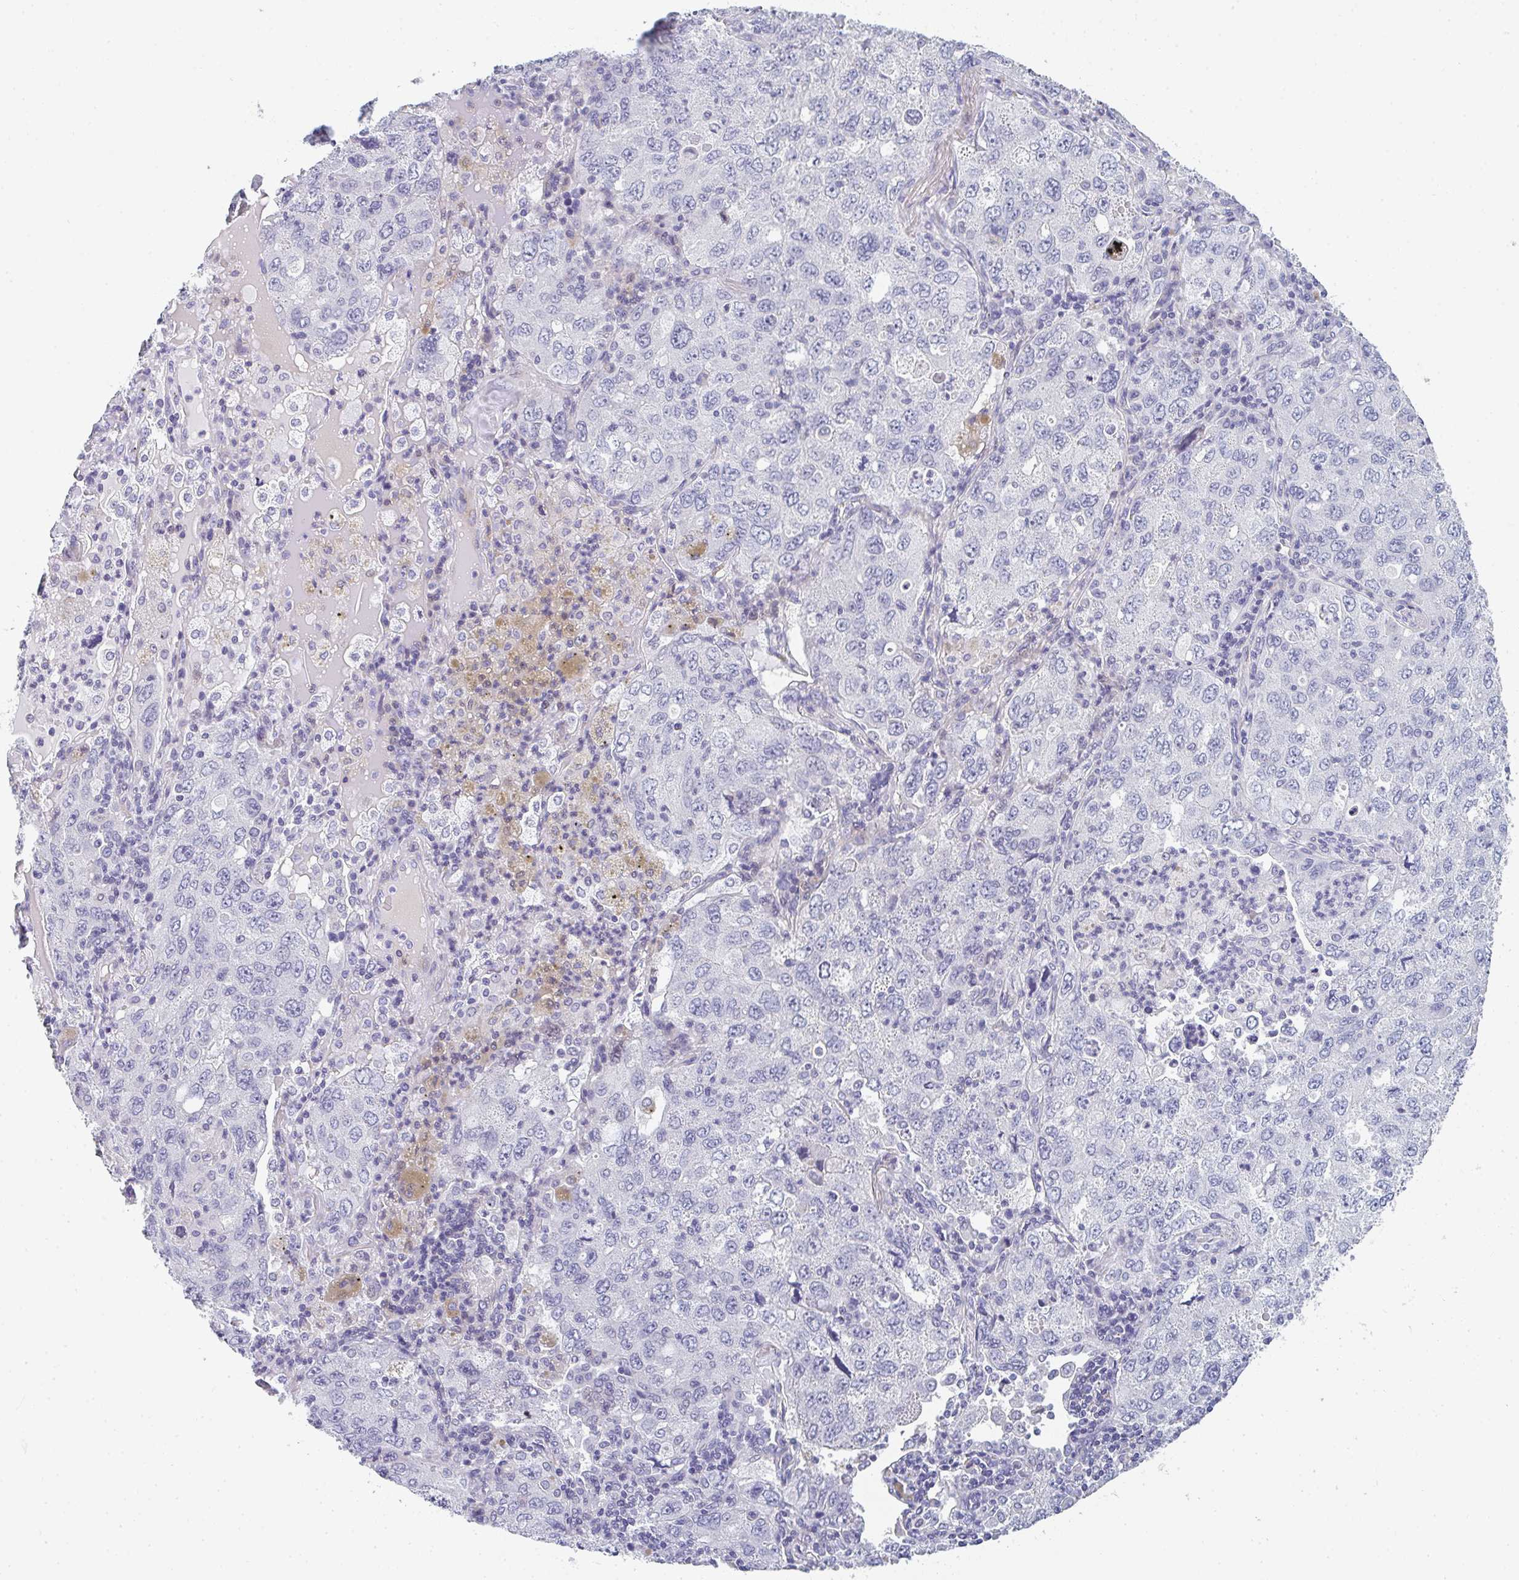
{"staining": {"intensity": "negative", "quantity": "none", "location": "none"}, "tissue": "lung cancer", "cell_type": "Tumor cells", "image_type": "cancer", "snomed": [{"axis": "morphology", "description": "Adenocarcinoma, NOS"}, {"axis": "topography", "description": "Lung"}], "caption": "Immunohistochemical staining of adenocarcinoma (lung) displays no significant staining in tumor cells. (Stains: DAB immunohistochemistry (IHC) with hematoxylin counter stain, Microscopy: brightfield microscopy at high magnification).", "gene": "NEU2", "patient": {"sex": "female", "age": 57}}